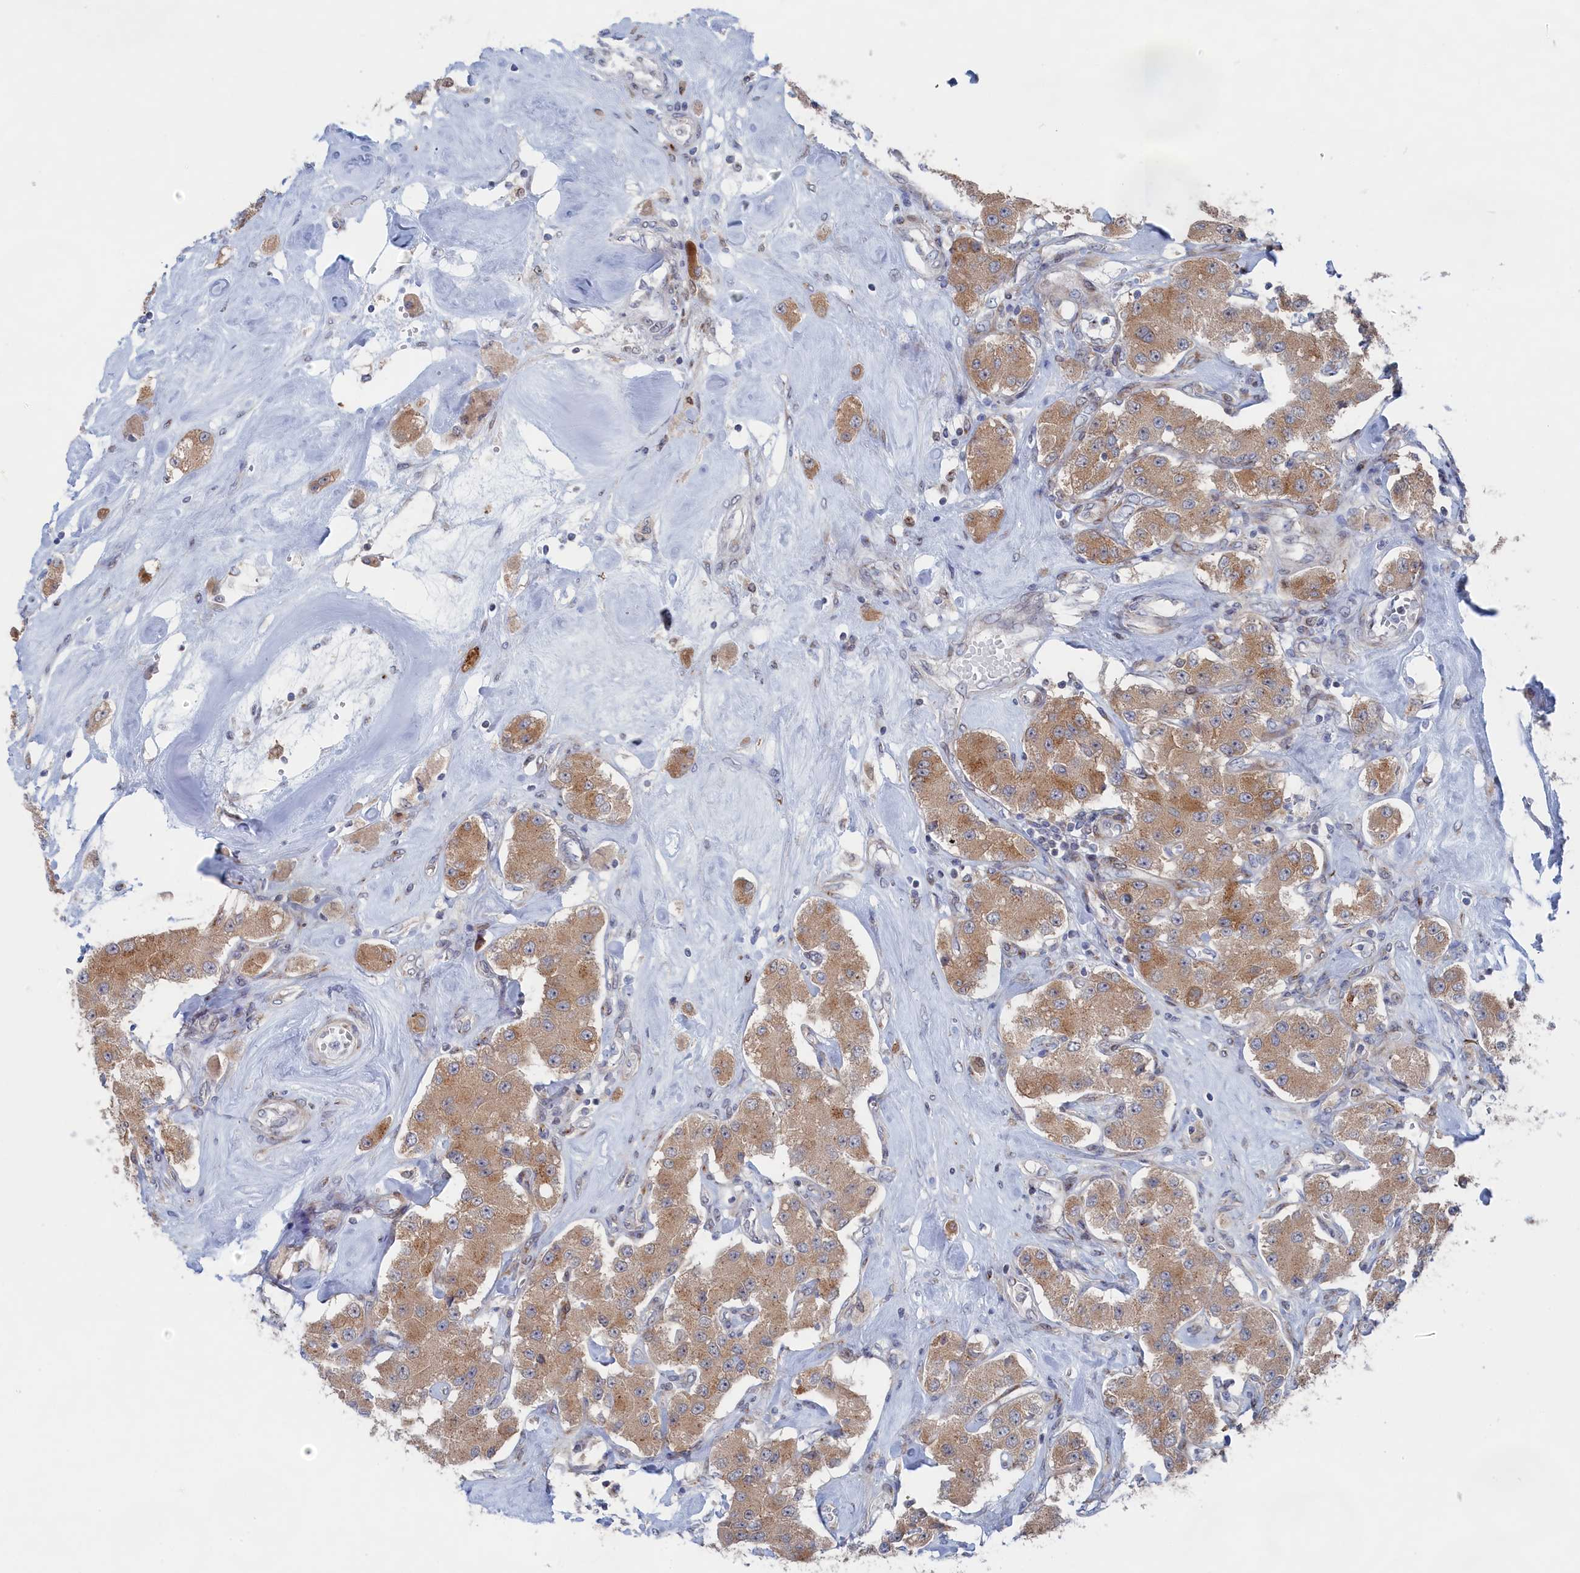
{"staining": {"intensity": "moderate", "quantity": ">75%", "location": "cytoplasmic/membranous"}, "tissue": "carcinoid", "cell_type": "Tumor cells", "image_type": "cancer", "snomed": [{"axis": "morphology", "description": "Carcinoid, malignant, NOS"}, {"axis": "topography", "description": "Pancreas"}], "caption": "High-power microscopy captured an immunohistochemistry (IHC) histopathology image of carcinoid (malignant), revealing moderate cytoplasmic/membranous expression in approximately >75% of tumor cells.", "gene": "IRX1", "patient": {"sex": "male", "age": 41}}